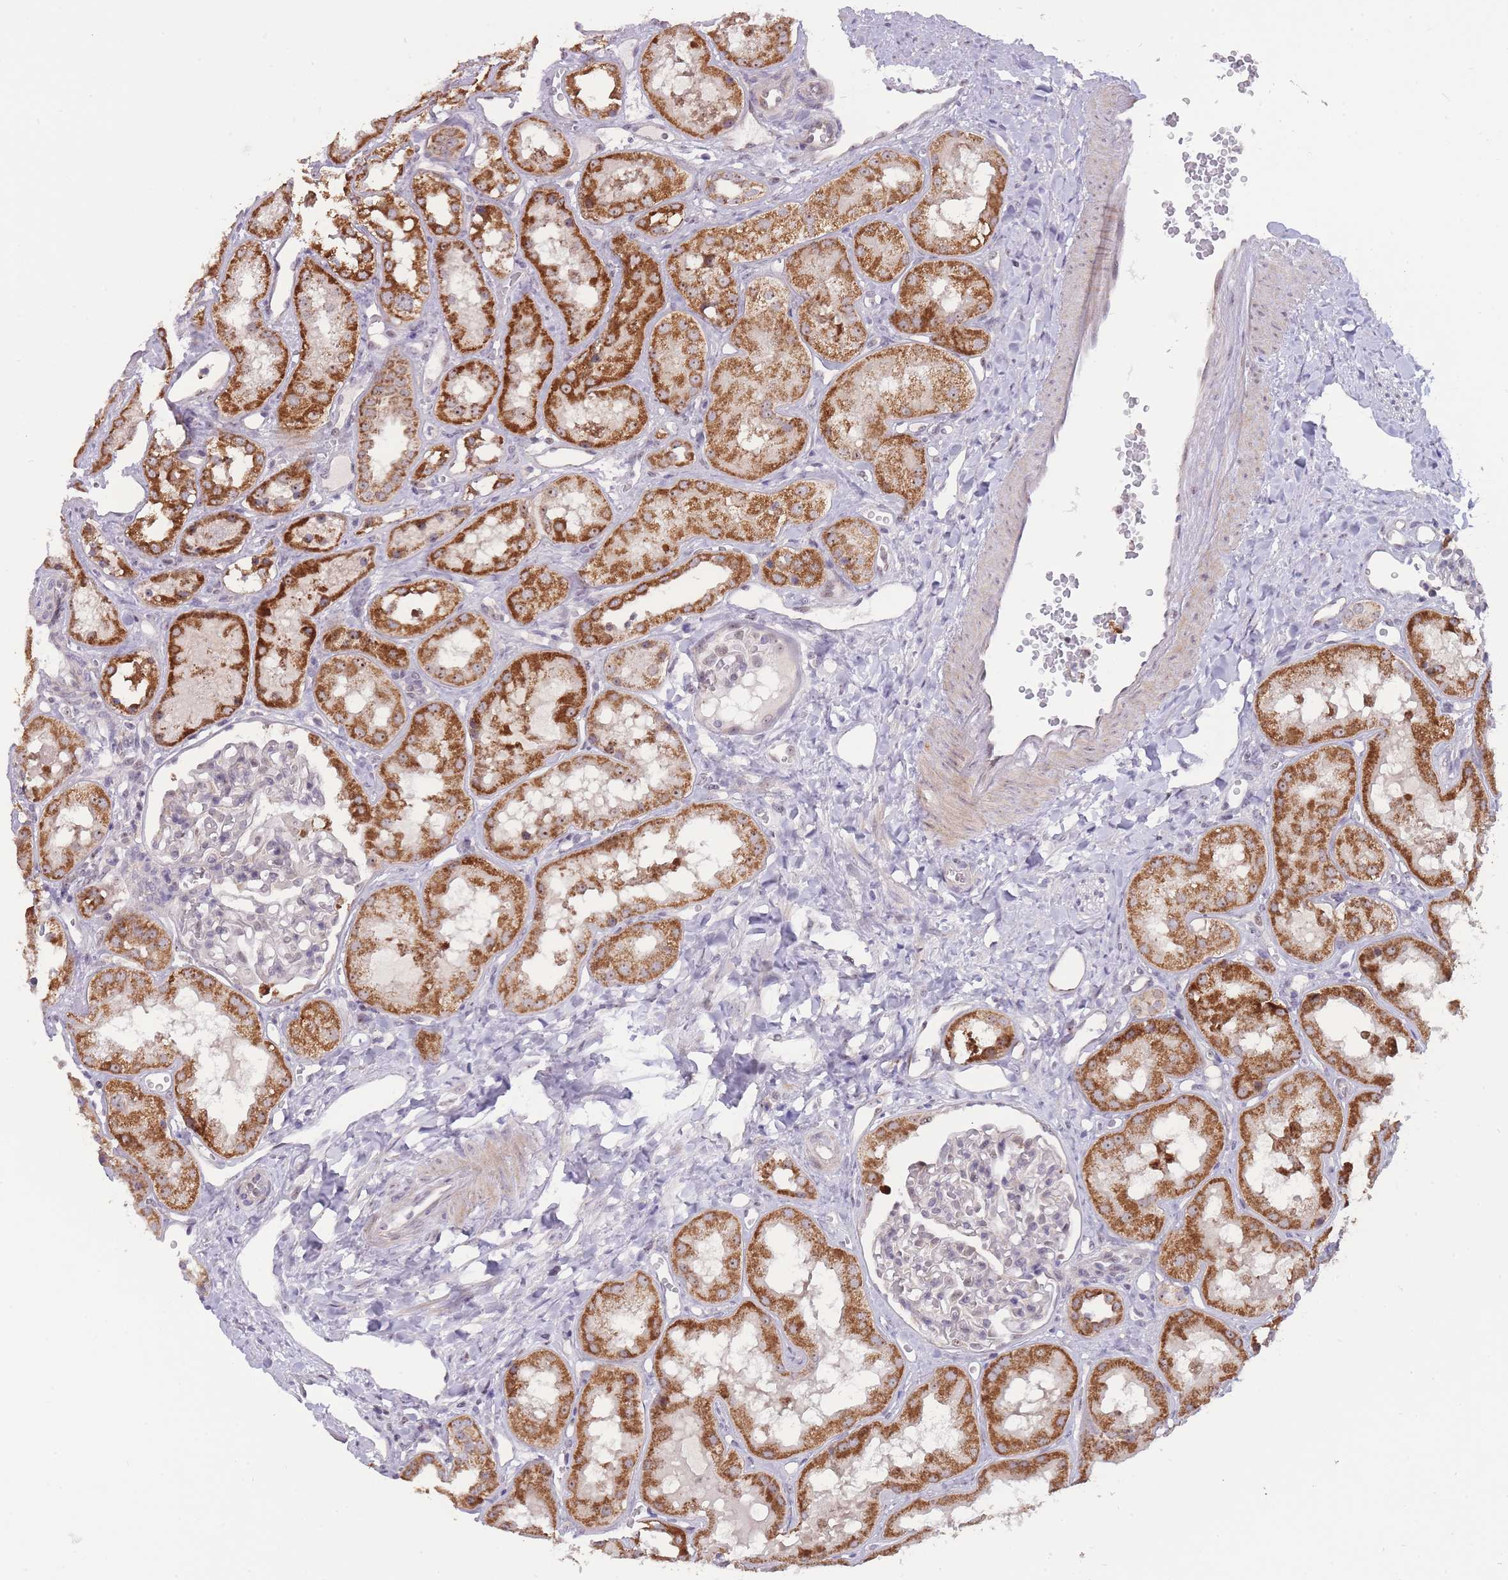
{"staining": {"intensity": "negative", "quantity": "none", "location": "none"}, "tissue": "kidney", "cell_type": "Cells in glomeruli", "image_type": "normal", "snomed": [{"axis": "morphology", "description": "Normal tissue, NOS"}, {"axis": "topography", "description": "Kidney"}], "caption": "Human kidney stained for a protein using immunohistochemistry reveals no expression in cells in glomeruli.", "gene": "MCIDAS", "patient": {"sex": "male", "age": 16}}